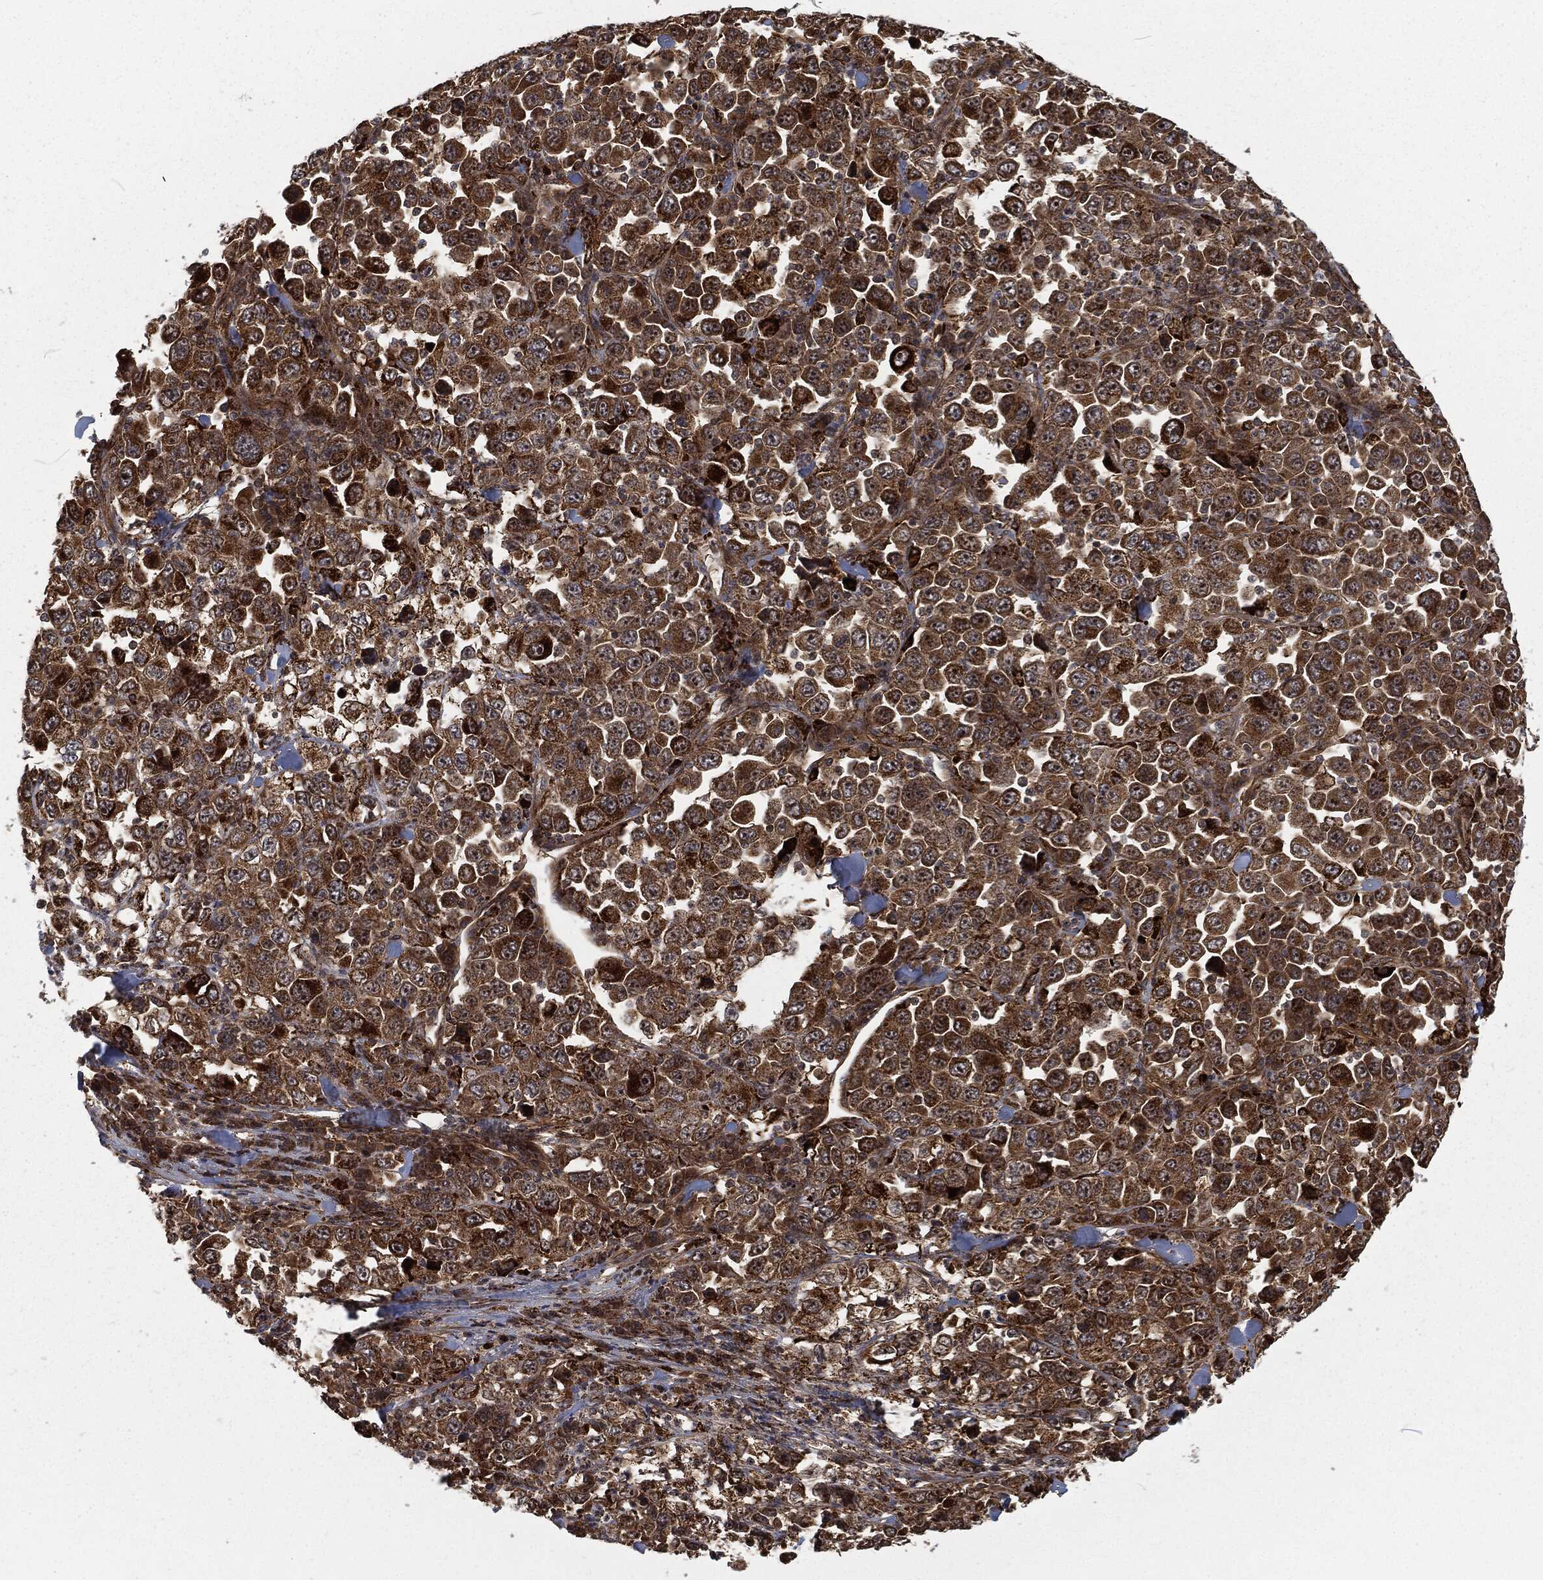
{"staining": {"intensity": "strong", "quantity": ">75%", "location": "cytoplasmic/membranous"}, "tissue": "stomach cancer", "cell_type": "Tumor cells", "image_type": "cancer", "snomed": [{"axis": "morphology", "description": "Normal tissue, NOS"}, {"axis": "morphology", "description": "Adenocarcinoma, NOS"}, {"axis": "topography", "description": "Stomach, upper"}, {"axis": "topography", "description": "Stomach"}], "caption": "Immunohistochemistry (IHC) micrograph of stomach cancer (adenocarcinoma) stained for a protein (brown), which displays high levels of strong cytoplasmic/membranous expression in approximately >75% of tumor cells.", "gene": "RFTN1", "patient": {"sex": "male", "age": 59}}